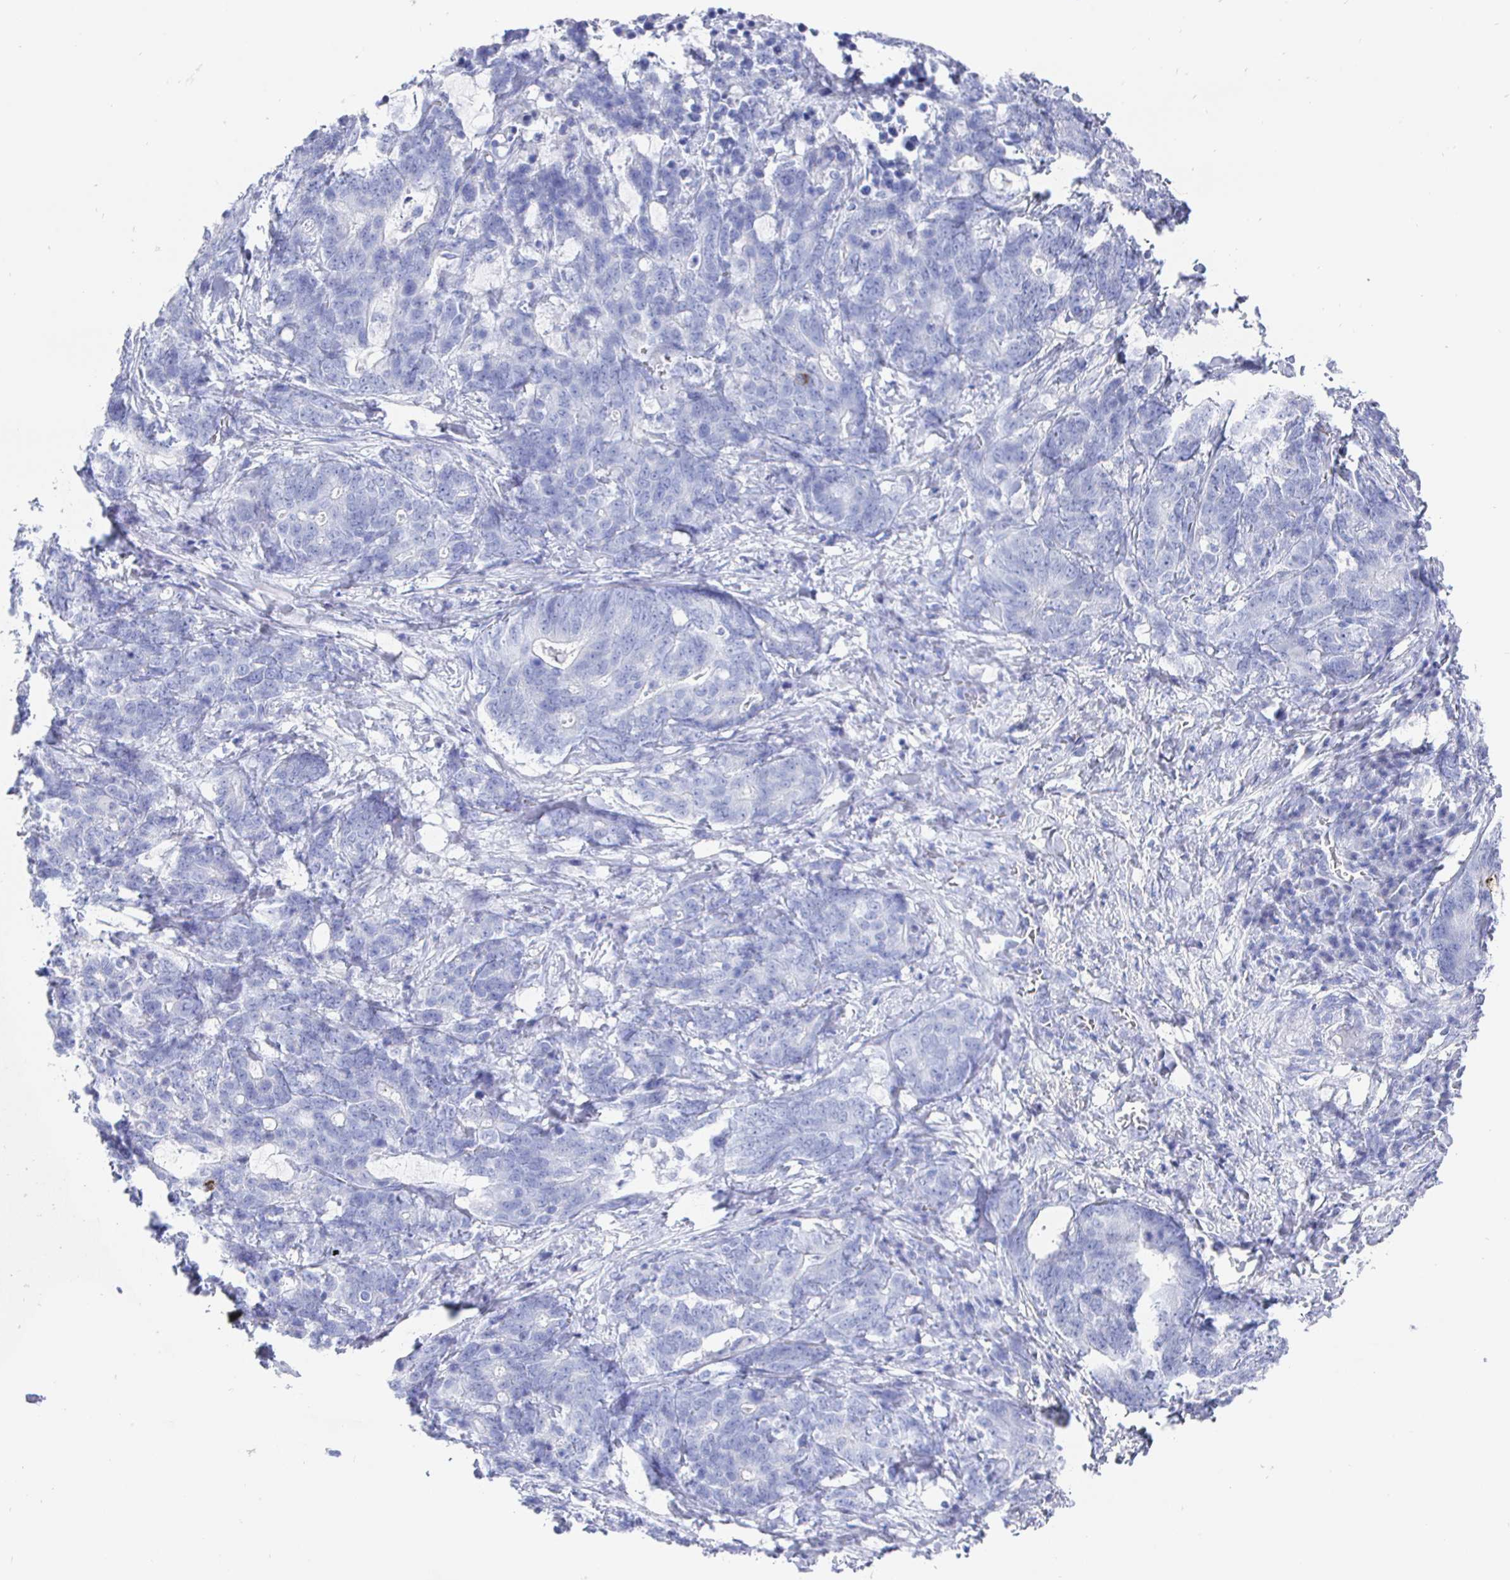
{"staining": {"intensity": "negative", "quantity": "none", "location": "none"}, "tissue": "stomach cancer", "cell_type": "Tumor cells", "image_type": "cancer", "snomed": [{"axis": "morphology", "description": "Normal tissue, NOS"}, {"axis": "morphology", "description": "Adenocarcinoma, NOS"}, {"axis": "topography", "description": "Stomach"}], "caption": "Immunohistochemical staining of human stomach cancer (adenocarcinoma) exhibits no significant positivity in tumor cells.", "gene": "CLCA1", "patient": {"sex": "female", "age": 64}}